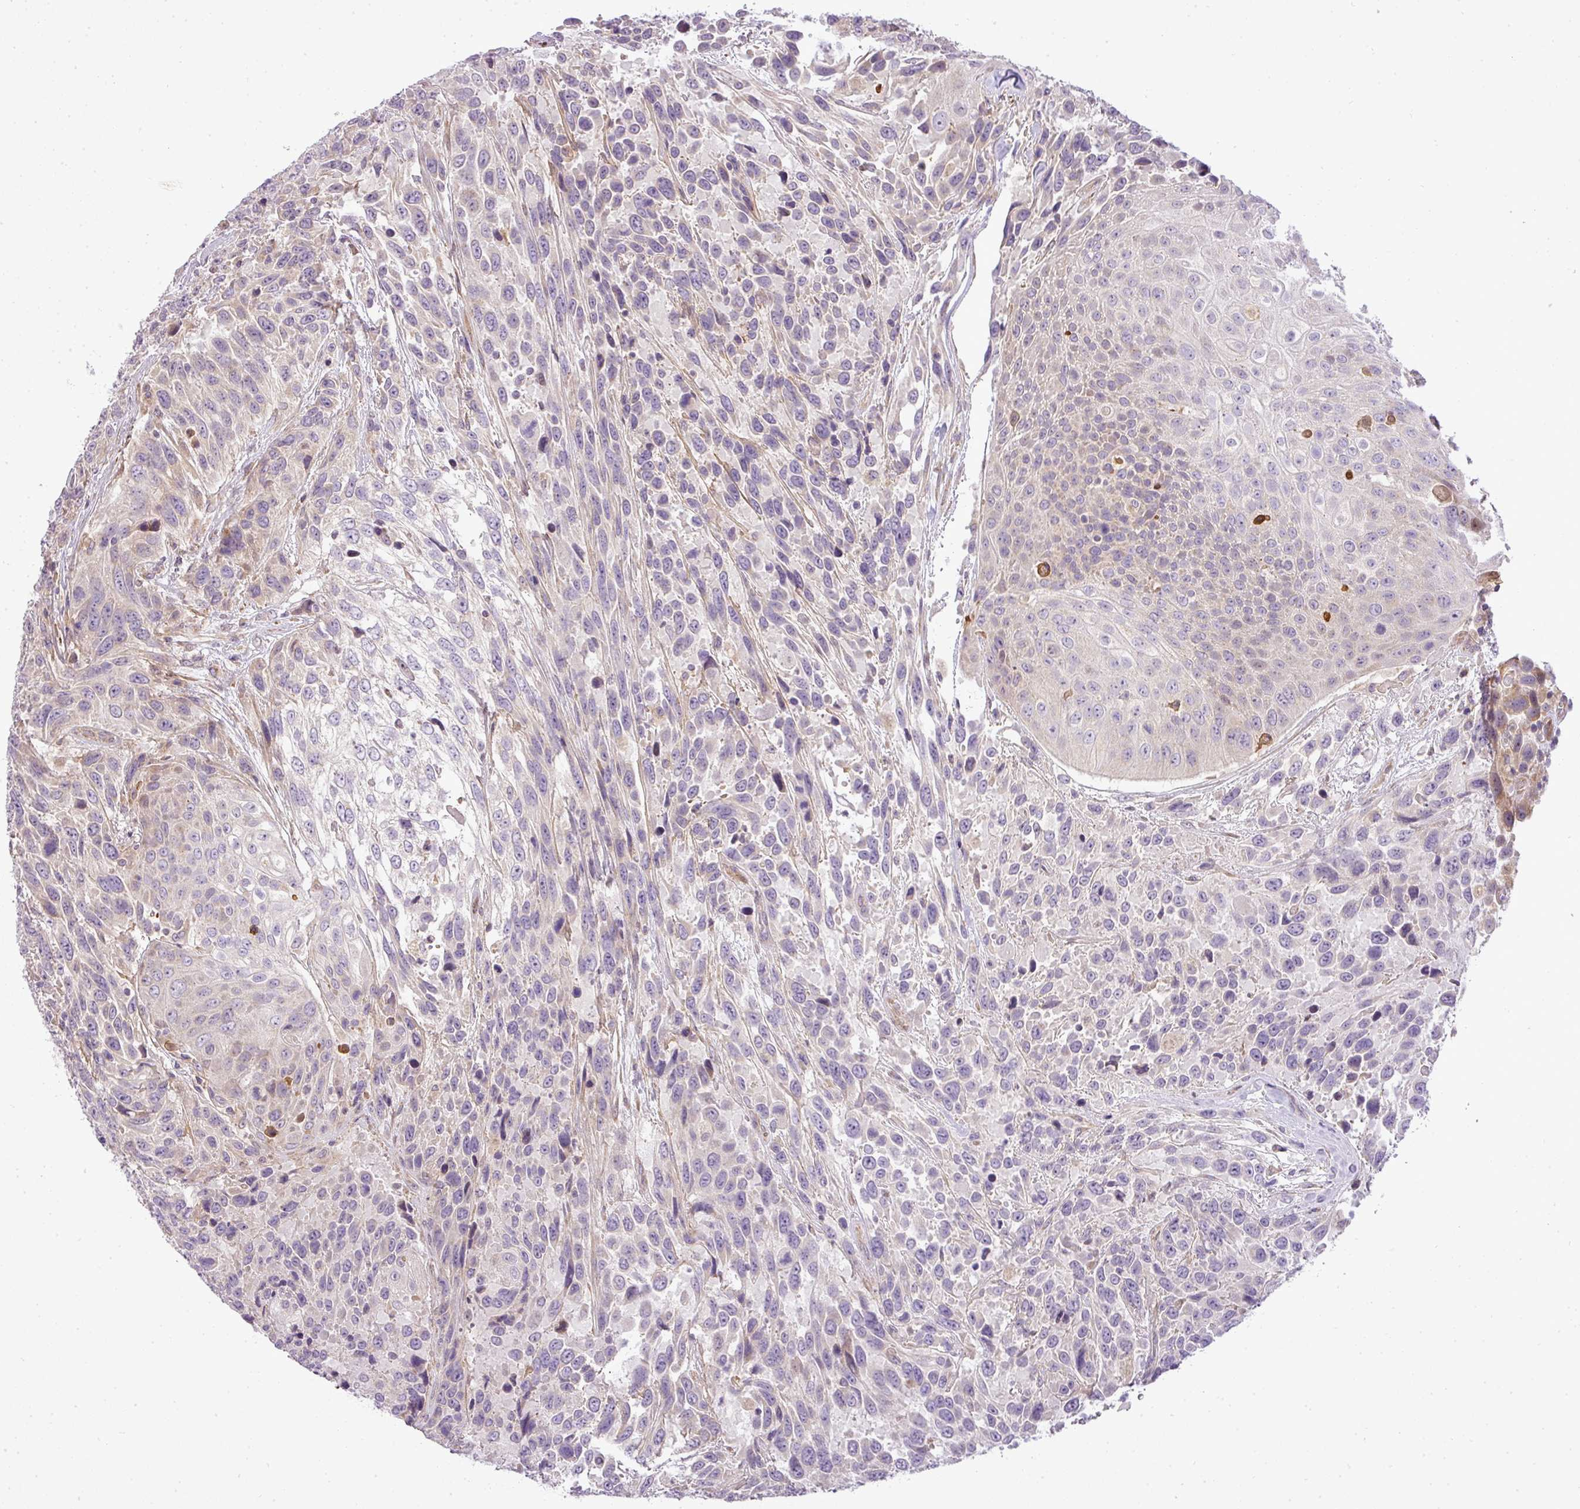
{"staining": {"intensity": "weak", "quantity": "<25%", "location": "cytoplasmic/membranous"}, "tissue": "urothelial cancer", "cell_type": "Tumor cells", "image_type": "cancer", "snomed": [{"axis": "morphology", "description": "Urothelial carcinoma, High grade"}, {"axis": "topography", "description": "Urinary bladder"}], "caption": "Immunohistochemistry (IHC) histopathology image of neoplastic tissue: human high-grade urothelial carcinoma stained with DAB displays no significant protein staining in tumor cells.", "gene": "ZDHHC1", "patient": {"sex": "female", "age": 70}}